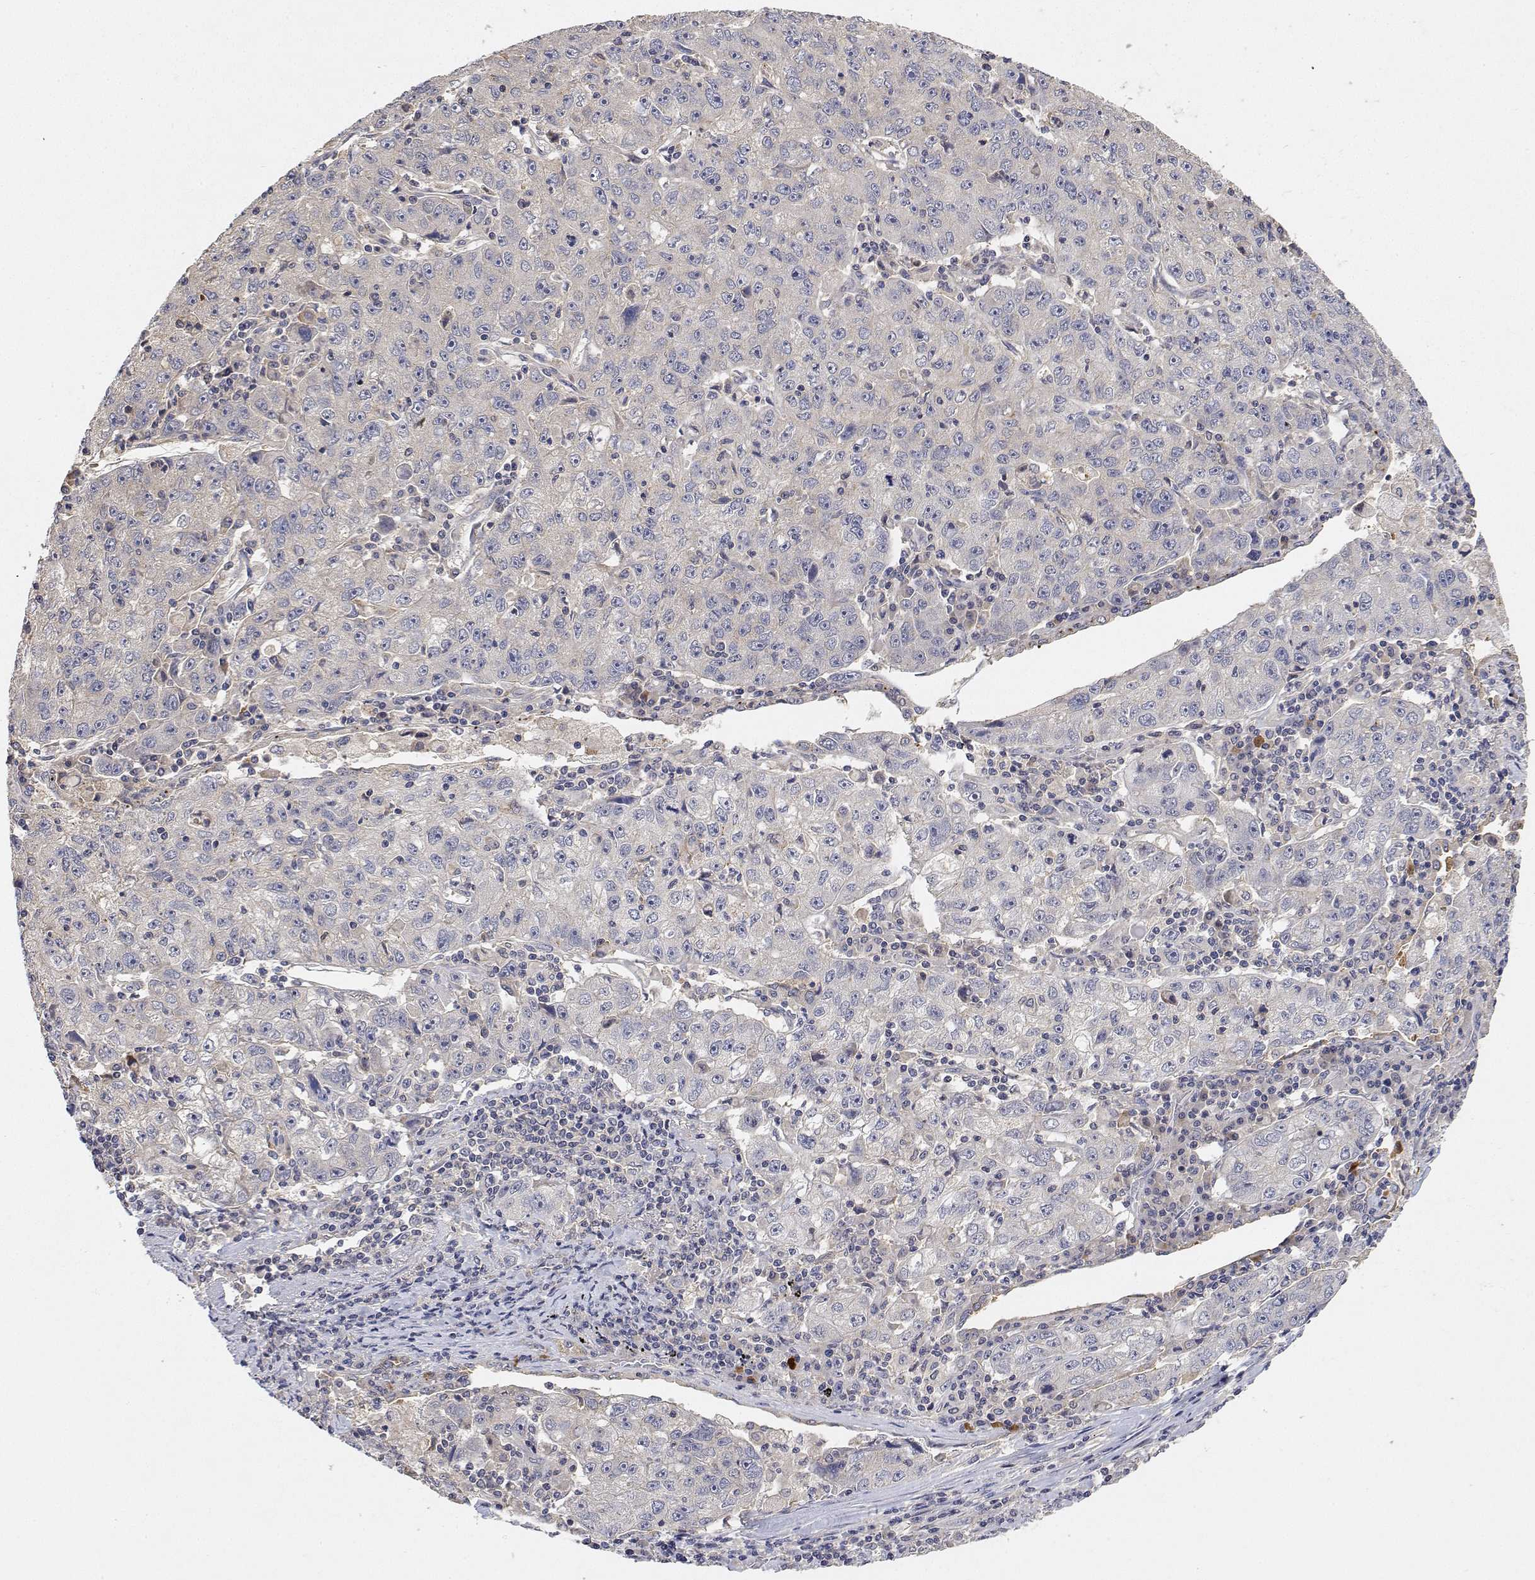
{"staining": {"intensity": "negative", "quantity": "none", "location": "none"}, "tissue": "lung cancer", "cell_type": "Tumor cells", "image_type": "cancer", "snomed": [{"axis": "morphology", "description": "Normal morphology"}, {"axis": "morphology", "description": "Adenocarcinoma, NOS"}, {"axis": "topography", "description": "Lymph node"}, {"axis": "topography", "description": "Lung"}], "caption": "Lung adenocarcinoma stained for a protein using immunohistochemistry (IHC) reveals no staining tumor cells.", "gene": "LONRF3", "patient": {"sex": "female", "age": 57}}